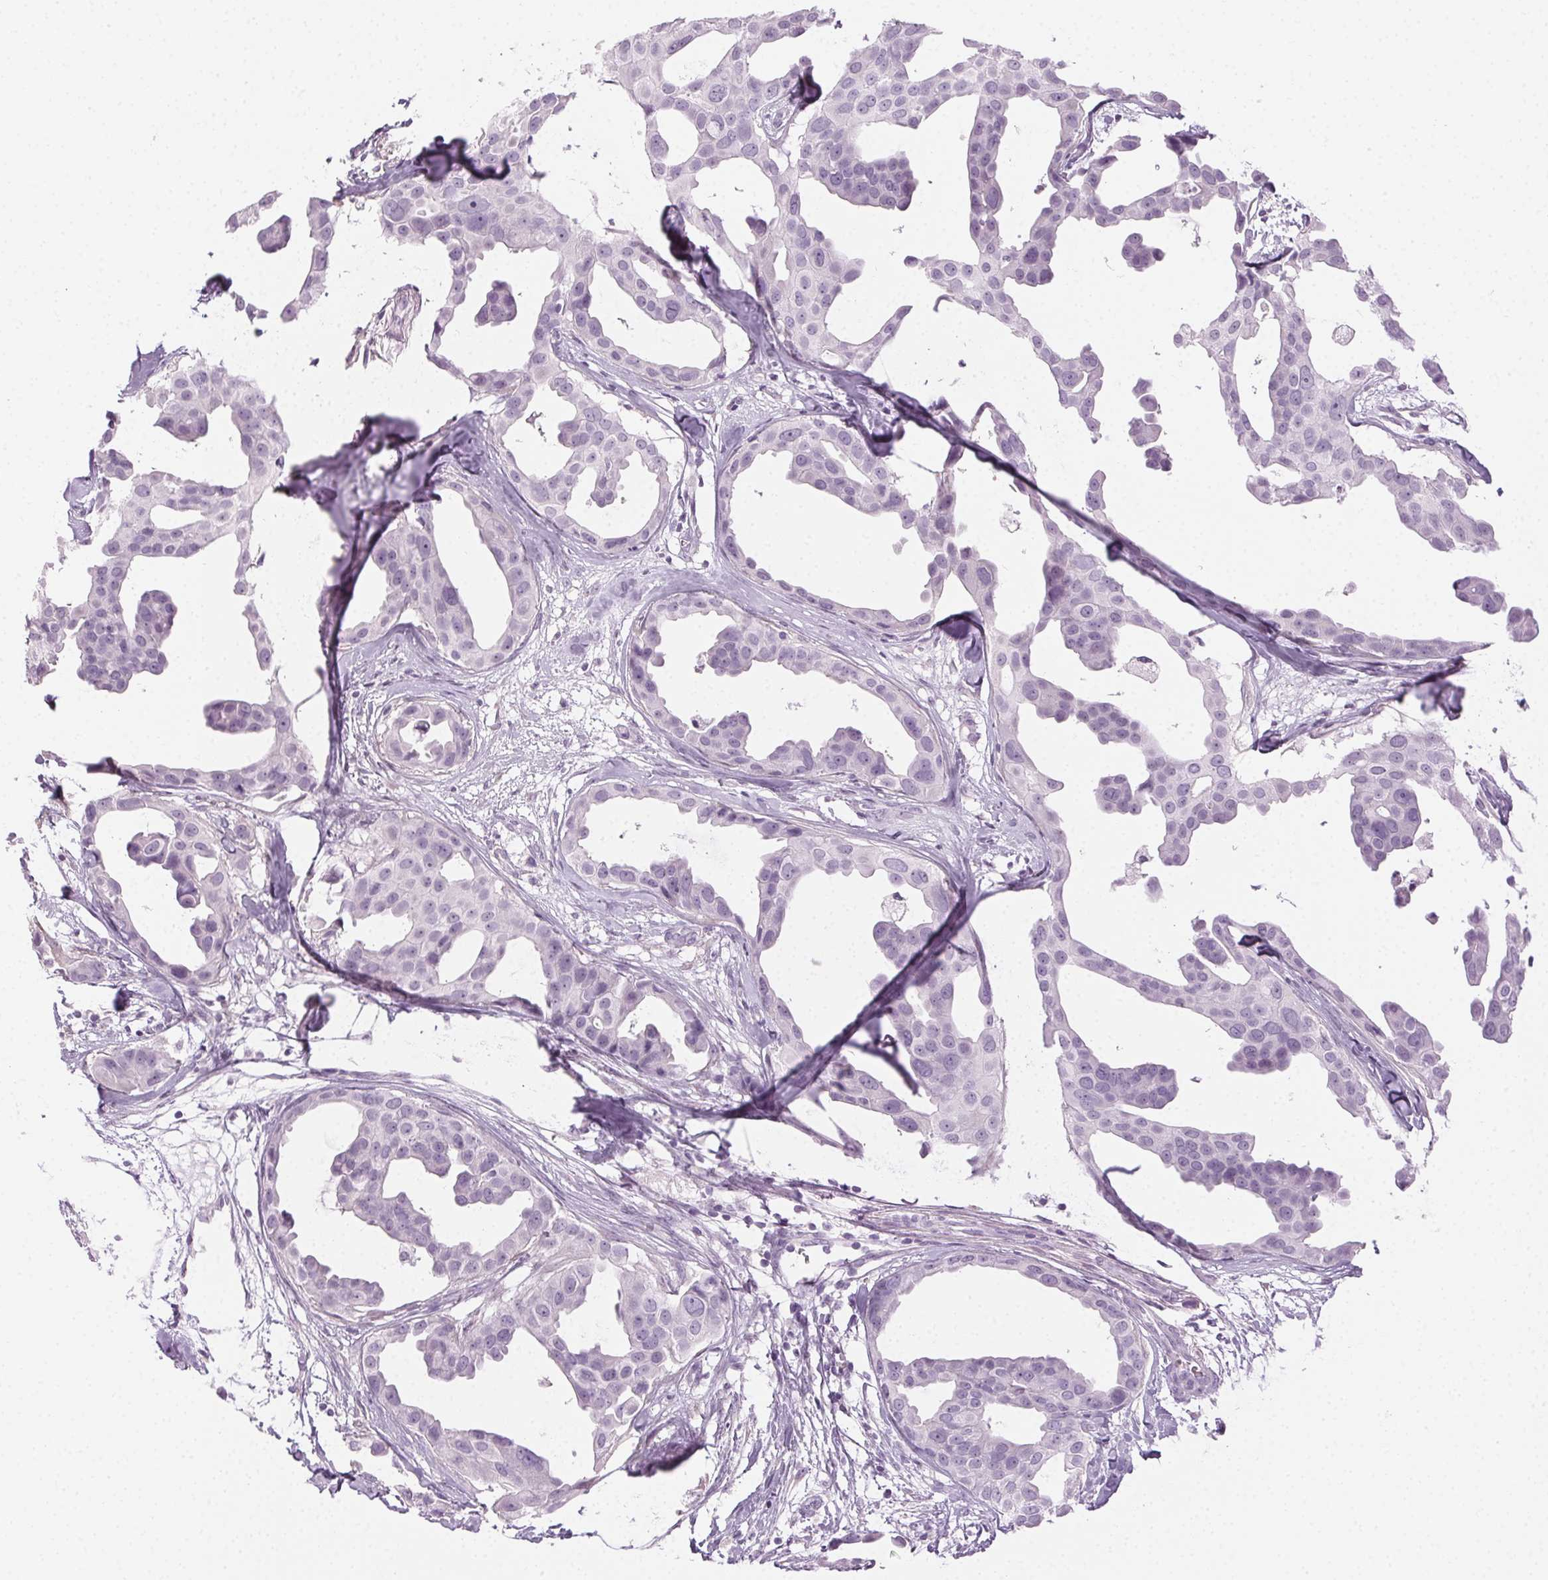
{"staining": {"intensity": "negative", "quantity": "none", "location": "none"}, "tissue": "breast cancer", "cell_type": "Tumor cells", "image_type": "cancer", "snomed": [{"axis": "morphology", "description": "Duct carcinoma"}, {"axis": "topography", "description": "Breast"}], "caption": "Image shows no protein positivity in tumor cells of breast cancer (invasive ductal carcinoma) tissue.", "gene": "MPO", "patient": {"sex": "female", "age": 38}}